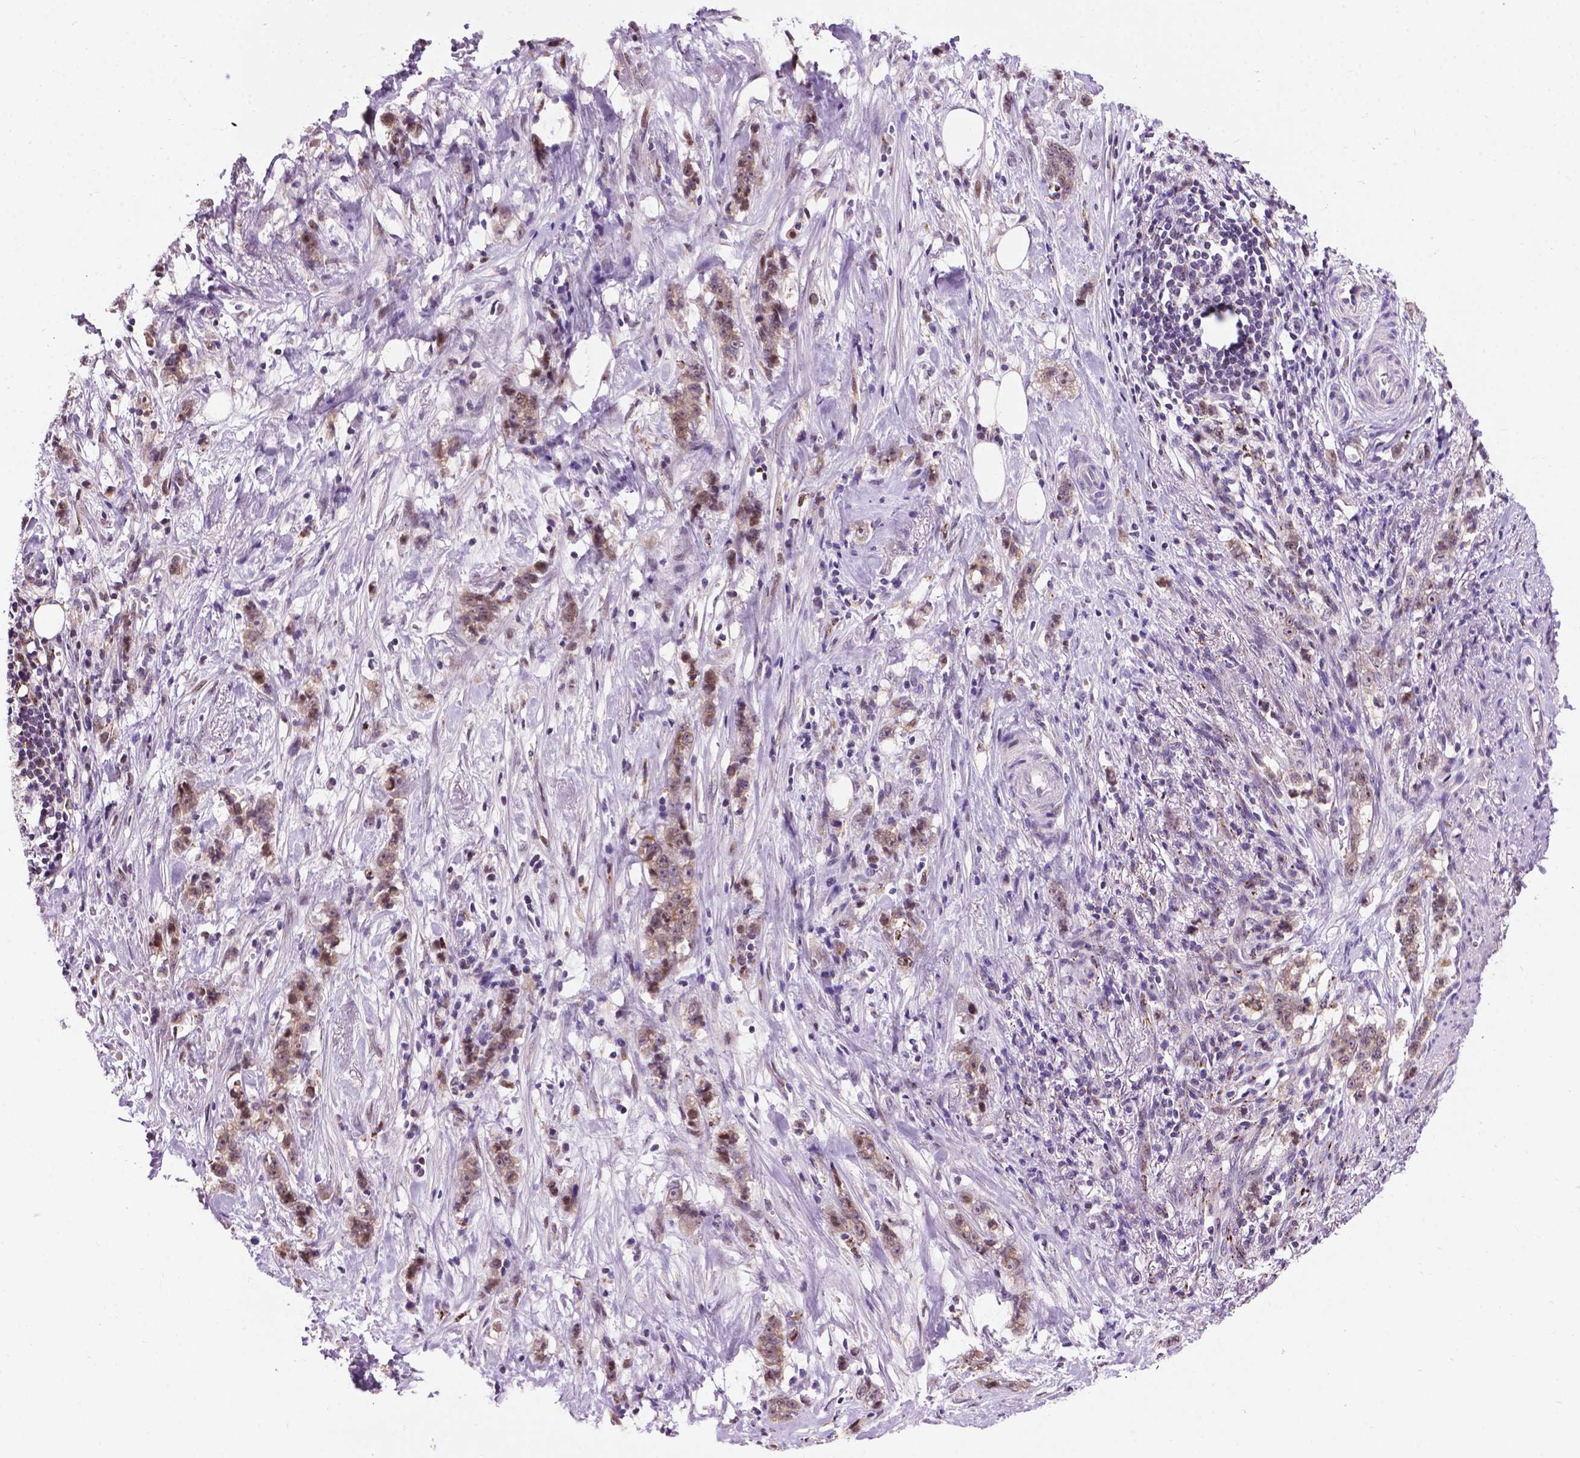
{"staining": {"intensity": "weak", "quantity": ">75%", "location": "cytoplasmic/membranous,nuclear"}, "tissue": "stomach cancer", "cell_type": "Tumor cells", "image_type": "cancer", "snomed": [{"axis": "morphology", "description": "Adenocarcinoma, NOS"}, {"axis": "topography", "description": "Stomach, lower"}], "caption": "Stomach cancer (adenocarcinoma) tissue exhibits weak cytoplasmic/membranous and nuclear staining in about >75% of tumor cells (IHC, brightfield microscopy, high magnification).", "gene": "SMAD3", "patient": {"sex": "male", "age": 88}}